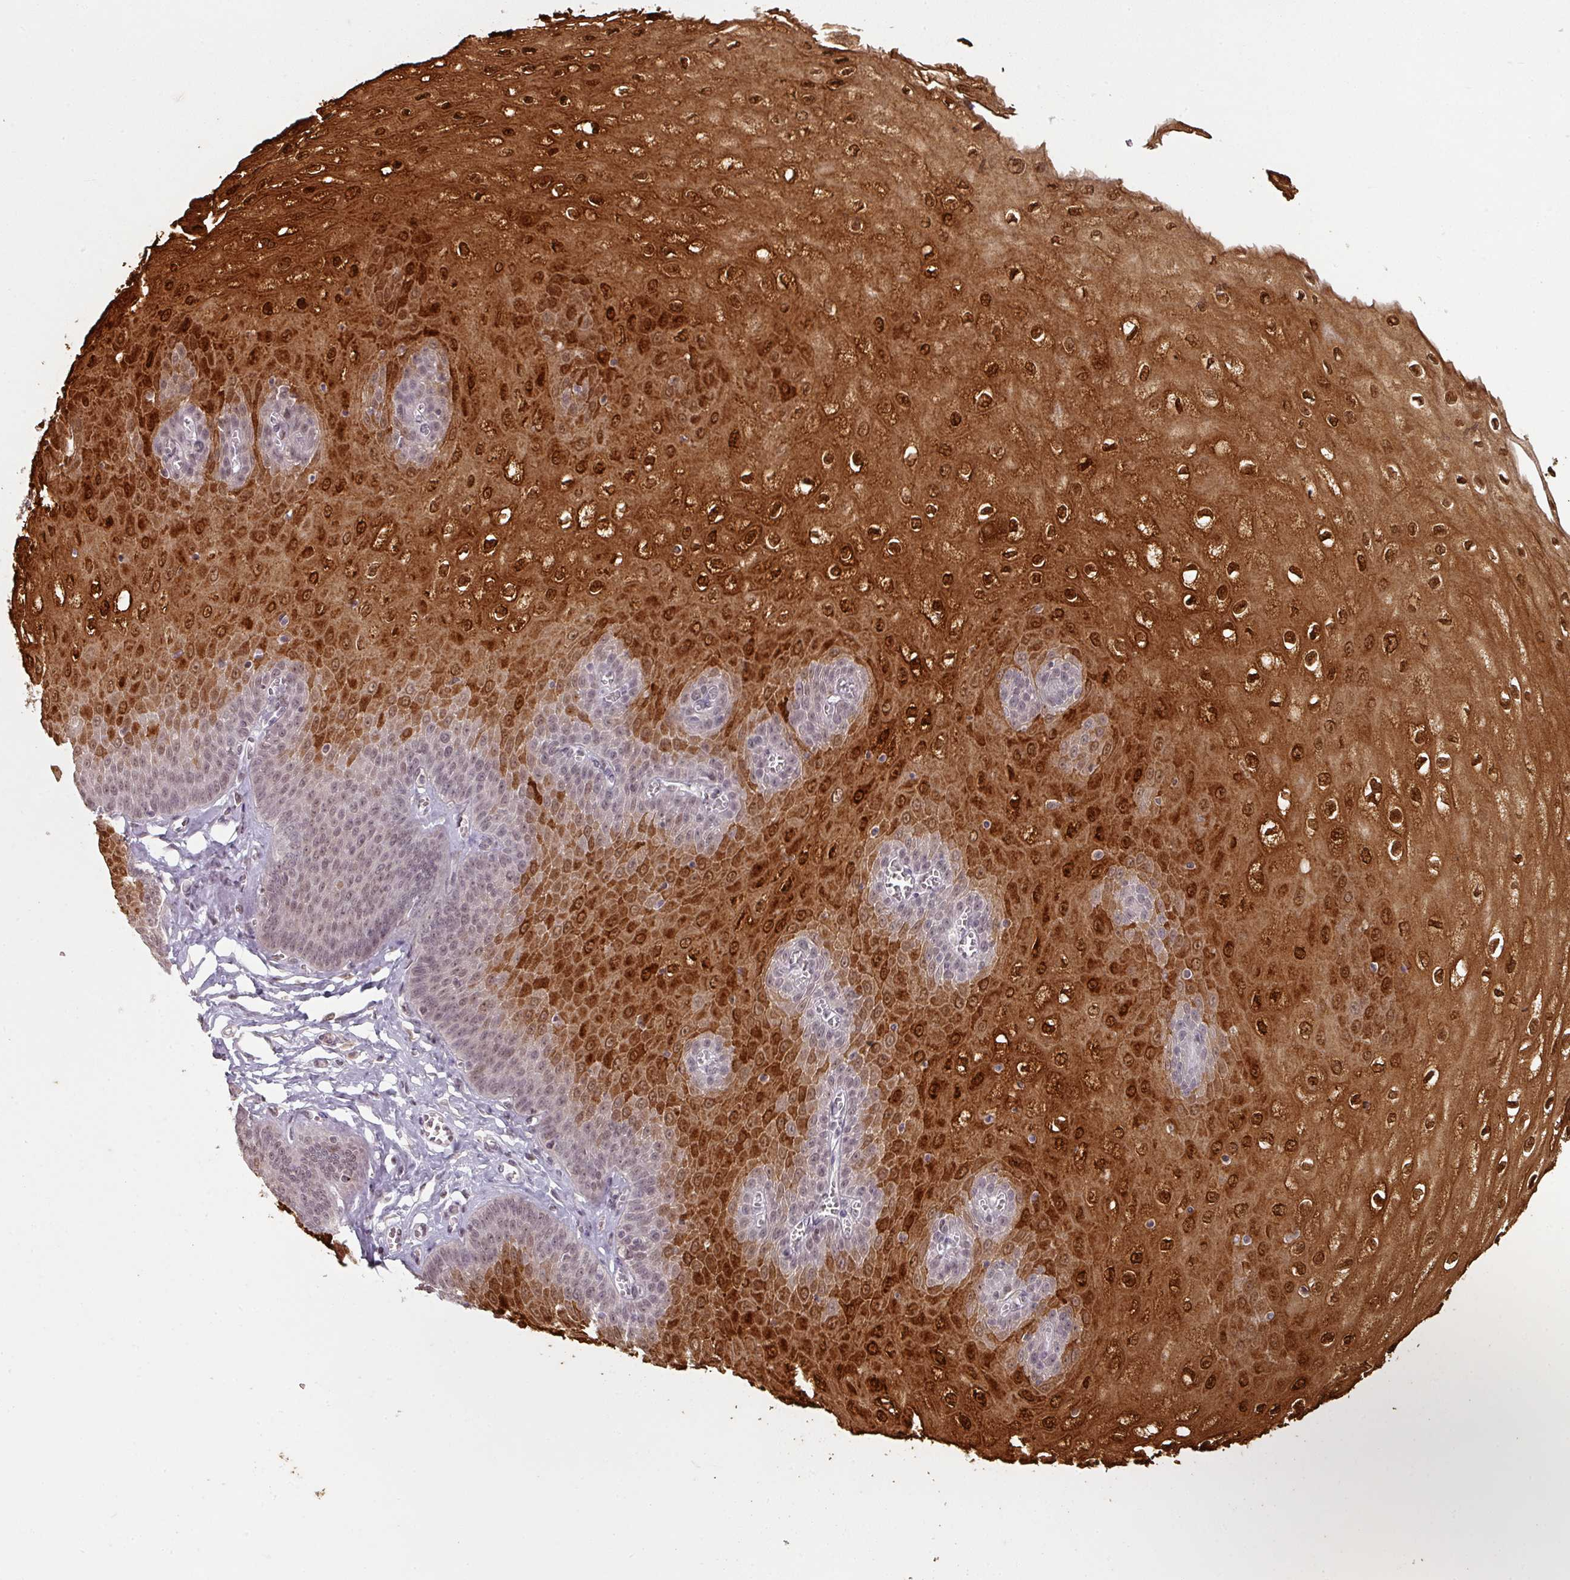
{"staining": {"intensity": "strong", "quantity": "<25%", "location": "cytoplasmic/membranous,nuclear"}, "tissue": "esophagus", "cell_type": "Squamous epithelial cells", "image_type": "normal", "snomed": [{"axis": "morphology", "description": "Normal tissue, NOS"}, {"axis": "topography", "description": "Esophagus"}], "caption": "Esophagus was stained to show a protein in brown. There is medium levels of strong cytoplasmic/membranous,nuclear expression in about <25% of squamous epithelial cells. (Stains: DAB in brown, nuclei in blue, Microscopy: brightfield microscopy at high magnification).", "gene": "SPRR1A", "patient": {"sex": "male", "age": 60}}